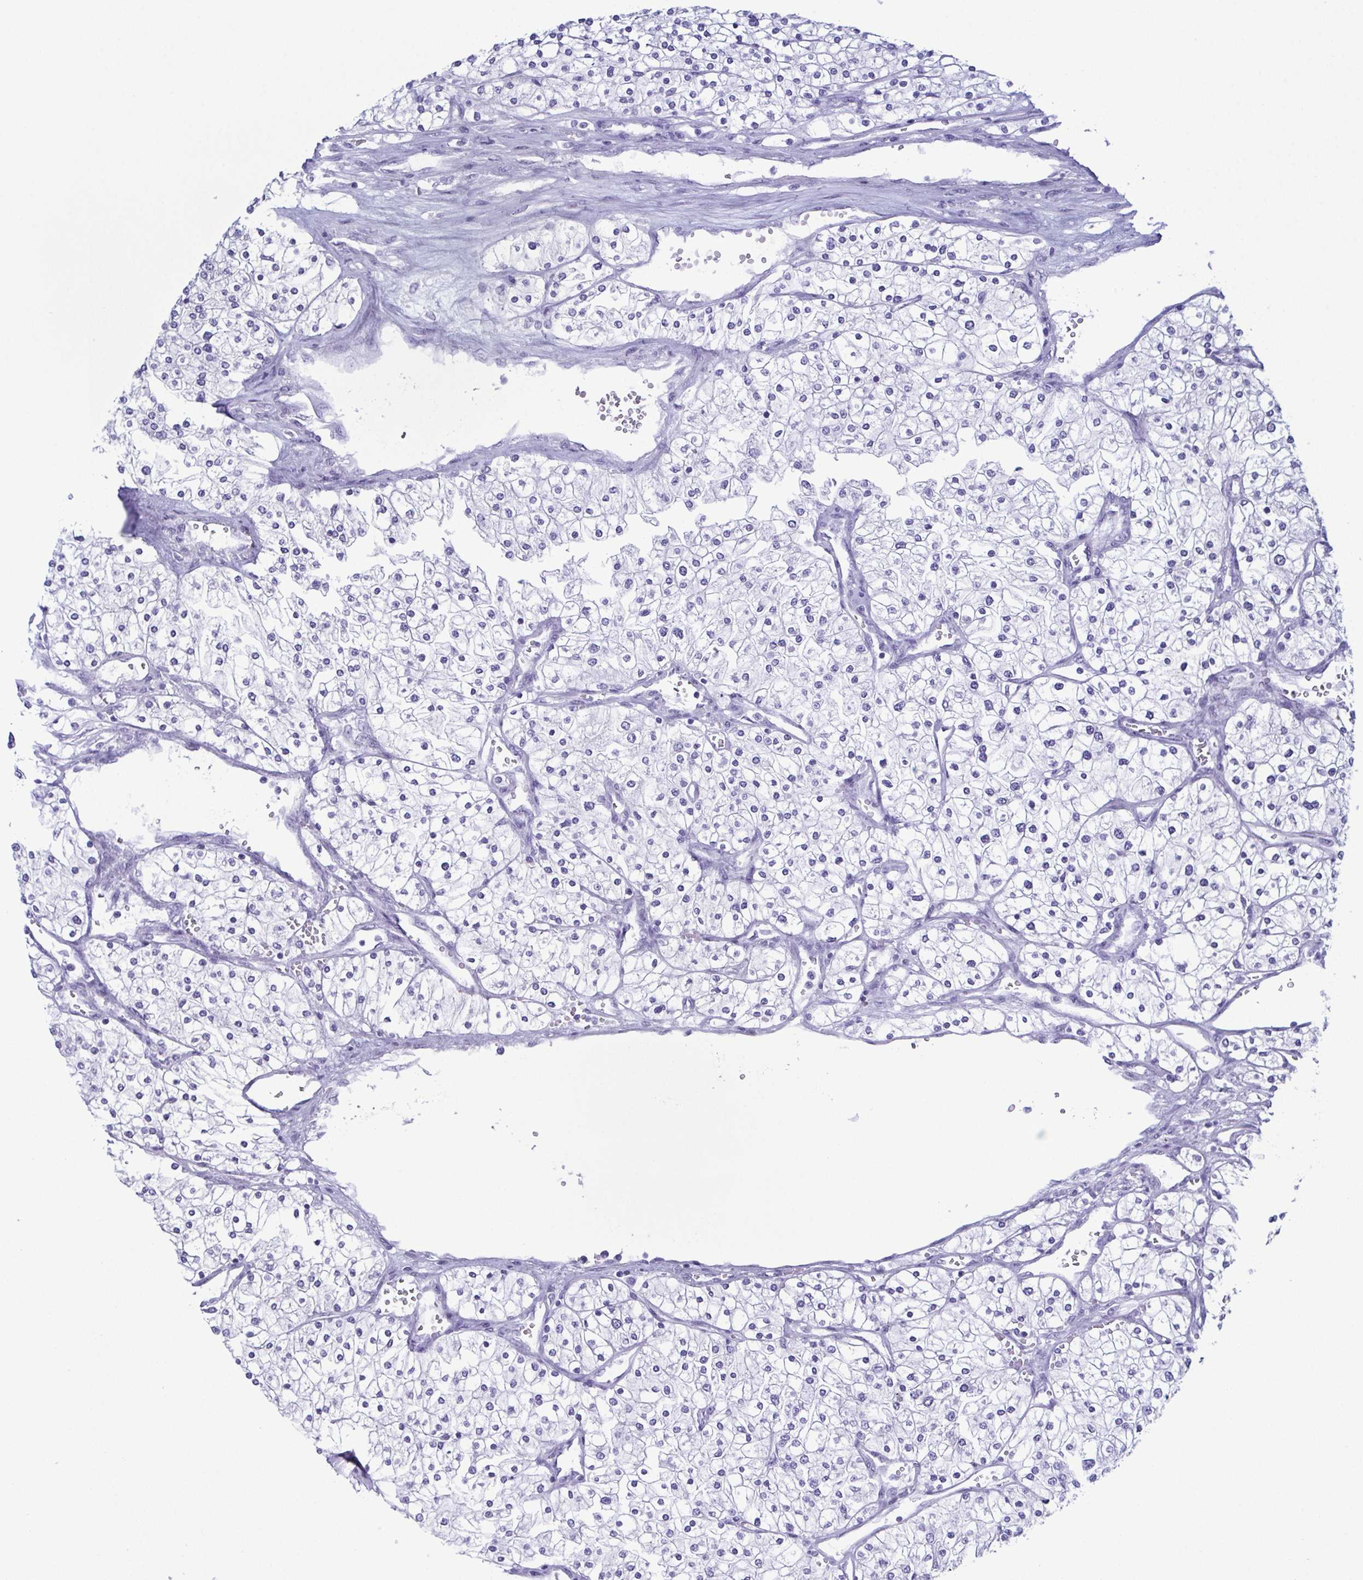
{"staining": {"intensity": "negative", "quantity": "none", "location": "none"}, "tissue": "renal cancer", "cell_type": "Tumor cells", "image_type": "cancer", "snomed": [{"axis": "morphology", "description": "Adenocarcinoma, NOS"}, {"axis": "topography", "description": "Kidney"}], "caption": "The photomicrograph displays no significant expression in tumor cells of adenocarcinoma (renal).", "gene": "SUGP2", "patient": {"sex": "male", "age": 80}}